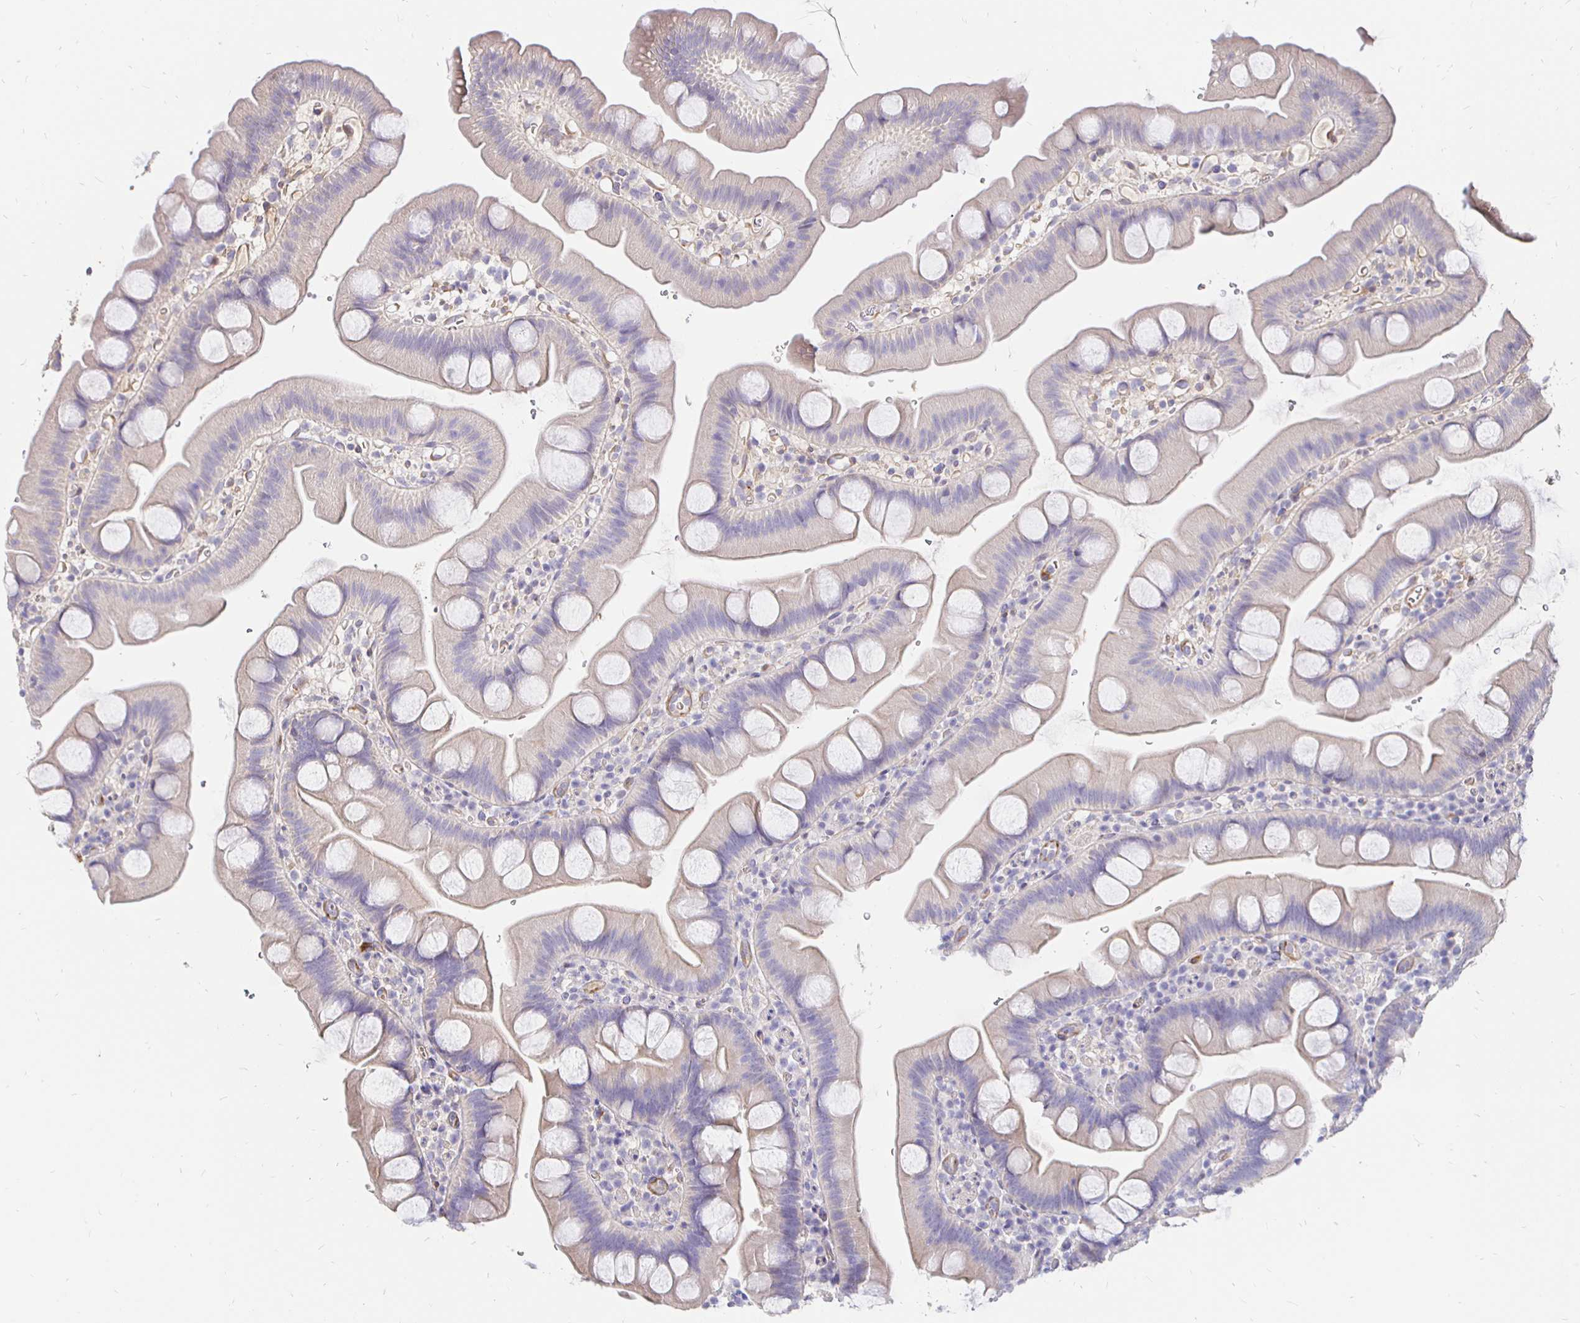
{"staining": {"intensity": "weak", "quantity": "<25%", "location": "cytoplasmic/membranous"}, "tissue": "small intestine", "cell_type": "Glandular cells", "image_type": "normal", "snomed": [{"axis": "morphology", "description": "Normal tissue, NOS"}, {"axis": "topography", "description": "Small intestine"}], "caption": "High power microscopy micrograph of an immunohistochemistry image of benign small intestine, revealing no significant expression in glandular cells.", "gene": "PALM2AKAP2", "patient": {"sex": "female", "age": 68}}